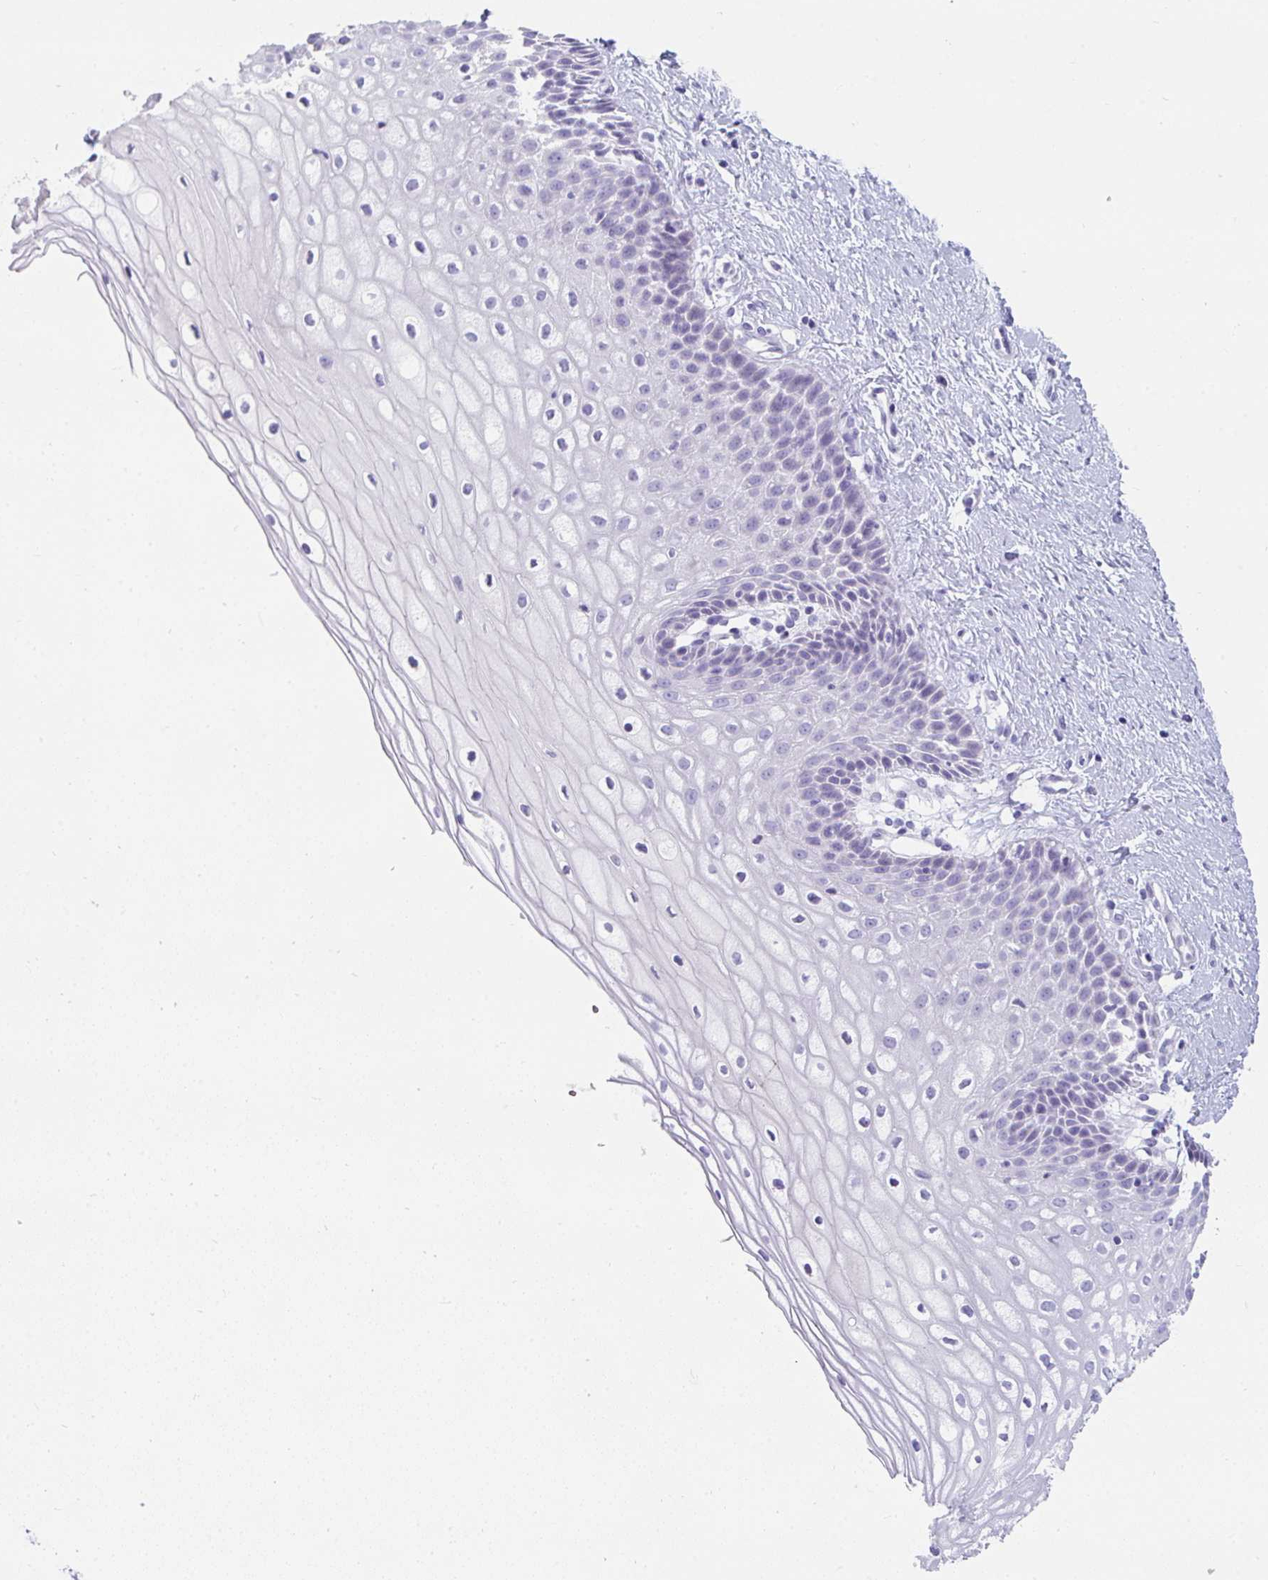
{"staining": {"intensity": "negative", "quantity": "none", "location": "none"}, "tissue": "cervix", "cell_type": "Glandular cells", "image_type": "normal", "snomed": [{"axis": "morphology", "description": "Normal tissue, NOS"}, {"axis": "topography", "description": "Cervix"}], "caption": "The image reveals no significant expression in glandular cells of cervix. Nuclei are stained in blue.", "gene": "TTC30A", "patient": {"sex": "female", "age": 36}}